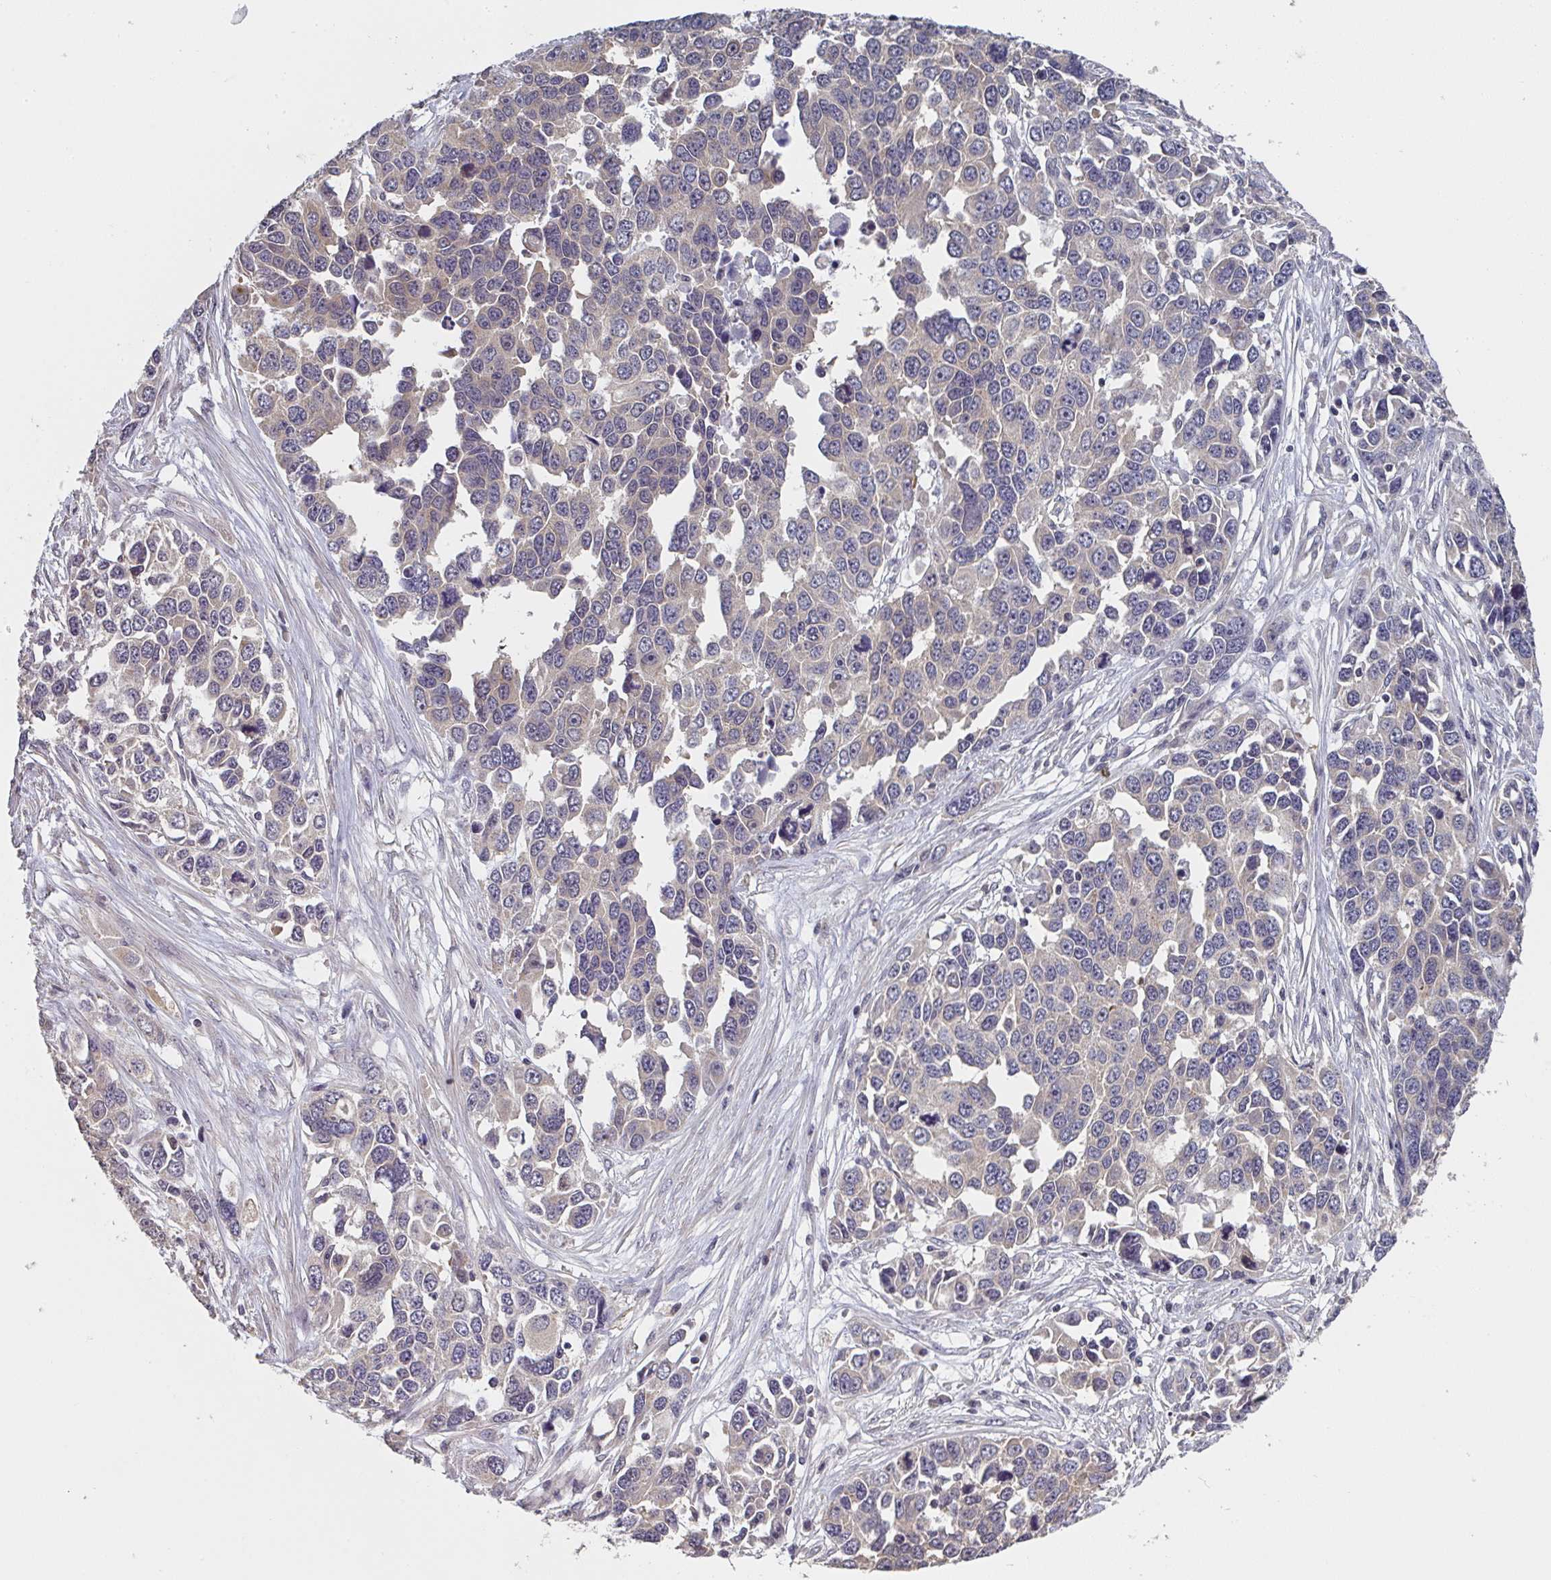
{"staining": {"intensity": "weak", "quantity": "<25%", "location": "cytoplasmic/membranous"}, "tissue": "ovarian cancer", "cell_type": "Tumor cells", "image_type": "cancer", "snomed": [{"axis": "morphology", "description": "Cystadenocarcinoma, serous, NOS"}, {"axis": "topography", "description": "Ovary"}], "caption": "Immunohistochemistry (IHC) photomicrograph of ovarian serous cystadenocarcinoma stained for a protein (brown), which displays no positivity in tumor cells.", "gene": "RANGRF", "patient": {"sex": "female", "age": 76}}